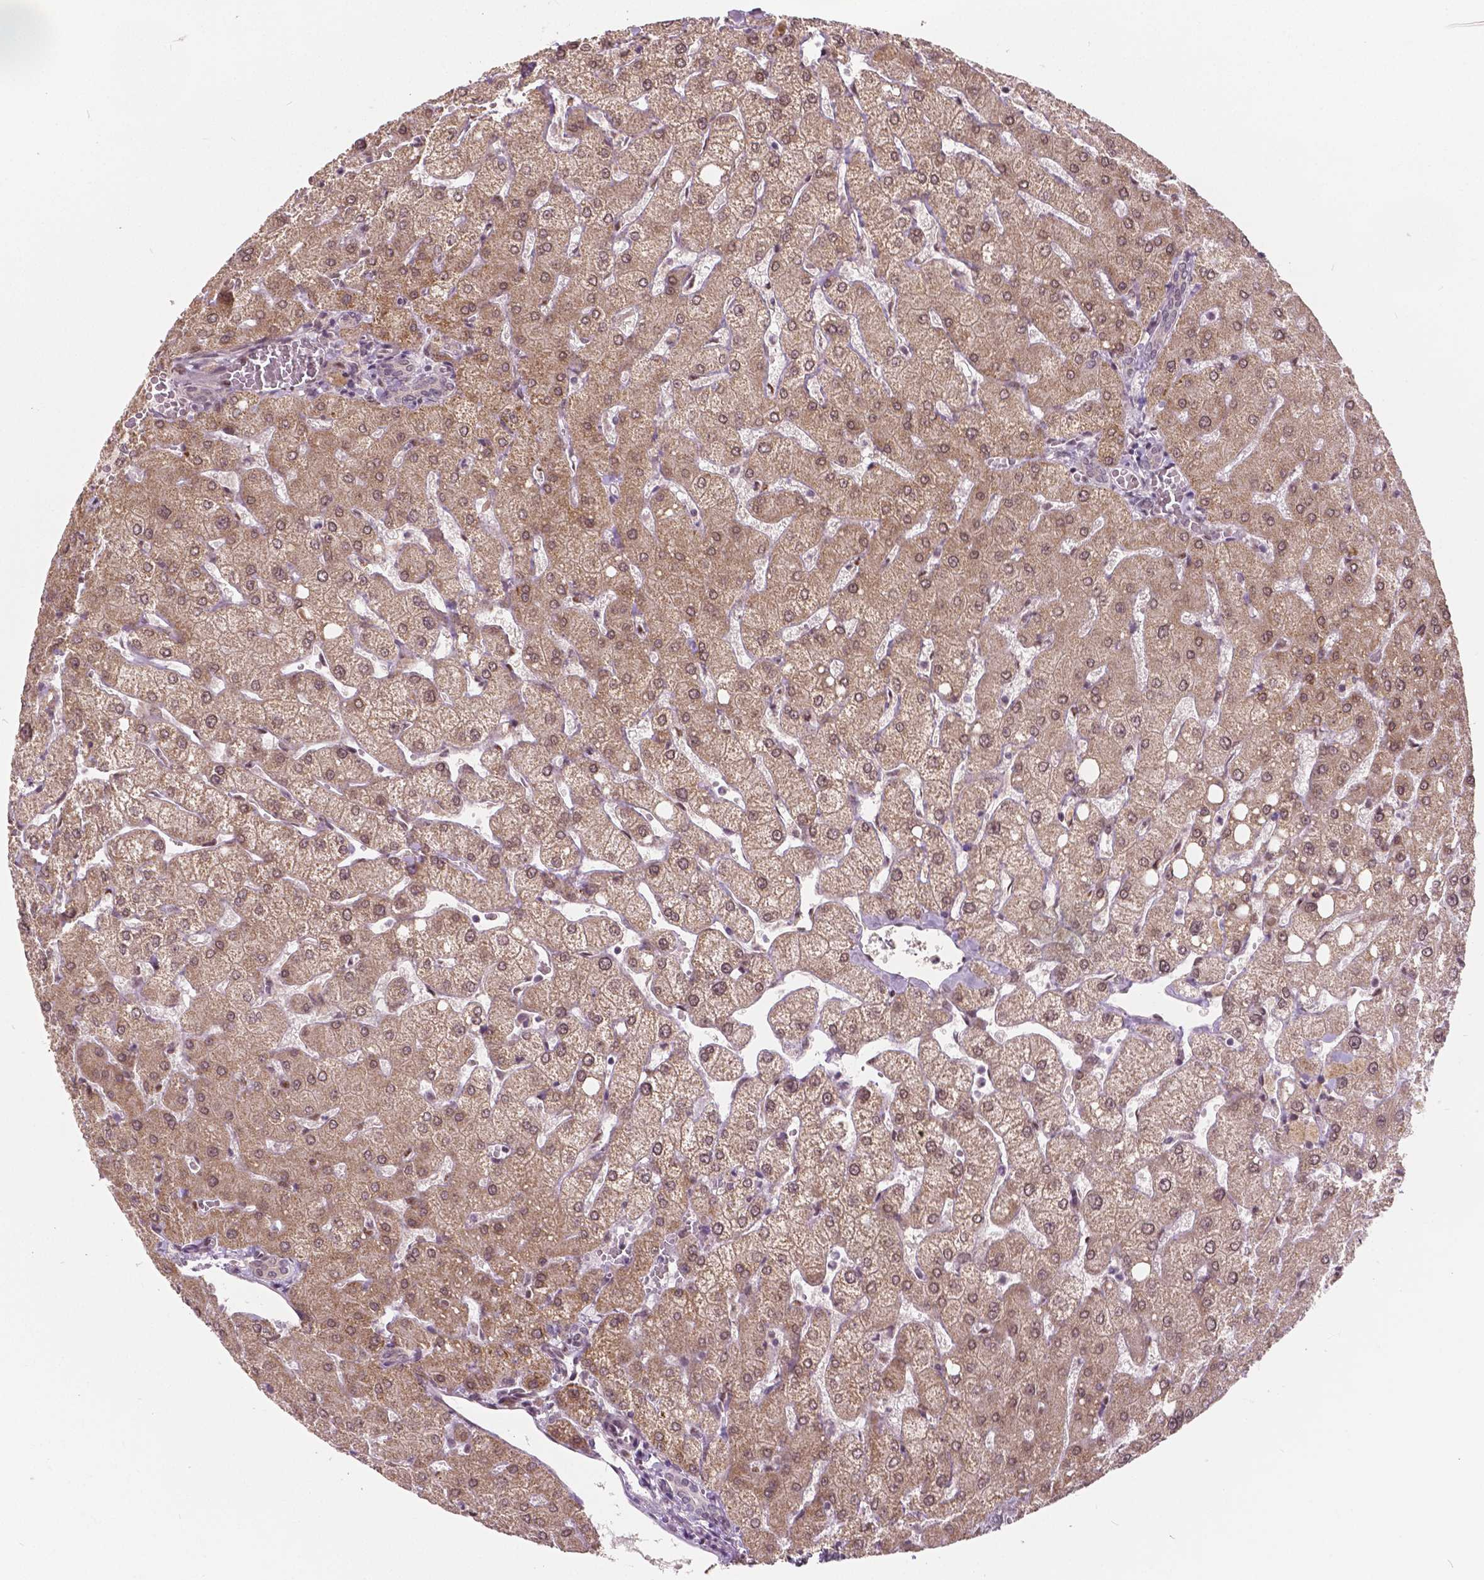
{"staining": {"intensity": "negative", "quantity": "none", "location": "none"}, "tissue": "liver", "cell_type": "Cholangiocytes", "image_type": "normal", "snomed": [{"axis": "morphology", "description": "Normal tissue, NOS"}, {"axis": "topography", "description": "Liver"}], "caption": "Liver stained for a protein using immunohistochemistry demonstrates no staining cholangiocytes.", "gene": "HMBOX1", "patient": {"sex": "female", "age": 54}}